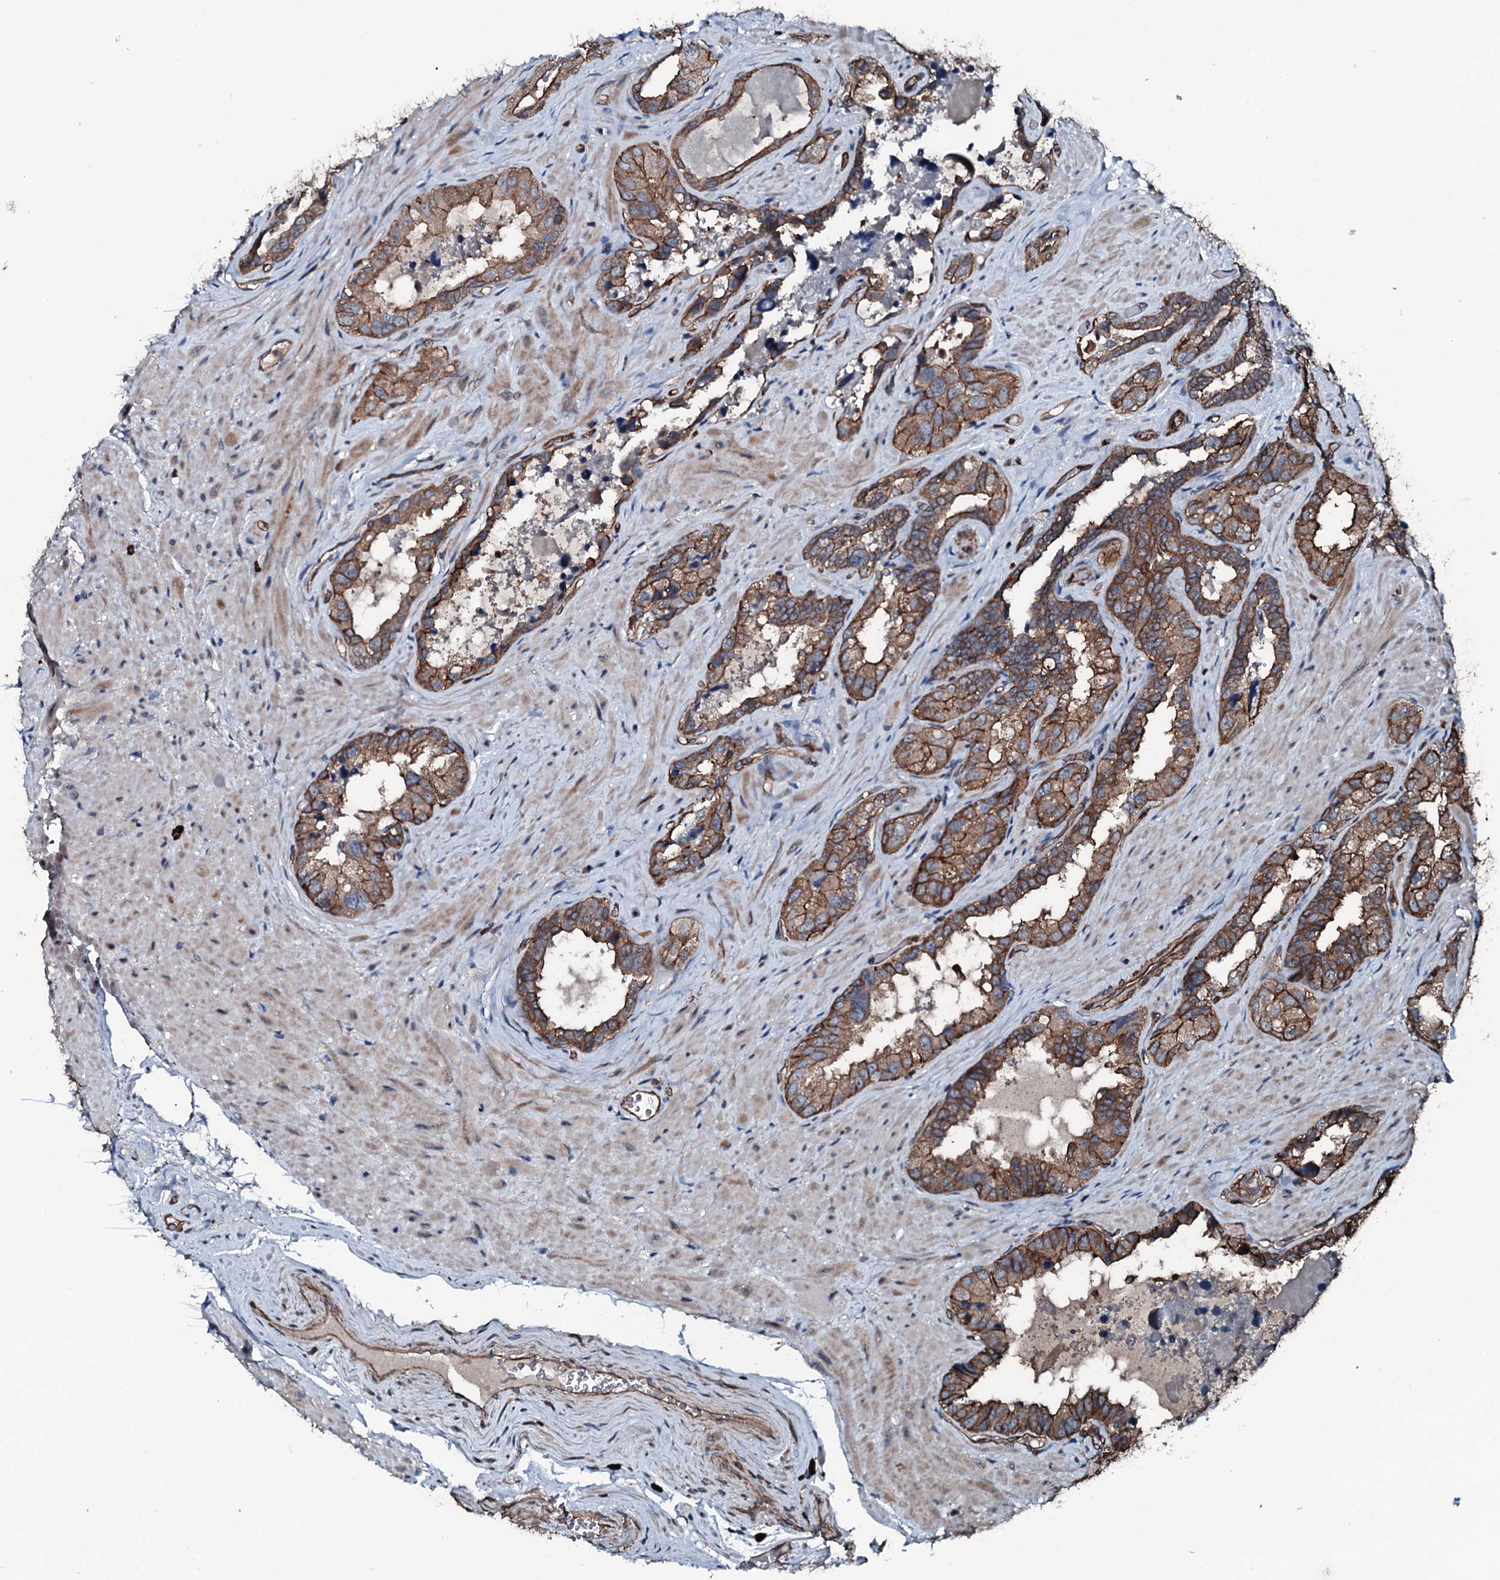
{"staining": {"intensity": "moderate", "quantity": ">75%", "location": "cytoplasmic/membranous"}, "tissue": "seminal vesicle", "cell_type": "Glandular cells", "image_type": "normal", "snomed": [{"axis": "morphology", "description": "Normal tissue, NOS"}, {"axis": "topography", "description": "Seminal veicle"}, {"axis": "topography", "description": "Peripheral nerve tissue"}], "caption": "Approximately >75% of glandular cells in benign human seminal vesicle display moderate cytoplasmic/membranous protein positivity as visualized by brown immunohistochemical staining.", "gene": "SLC25A38", "patient": {"sex": "male", "age": 67}}